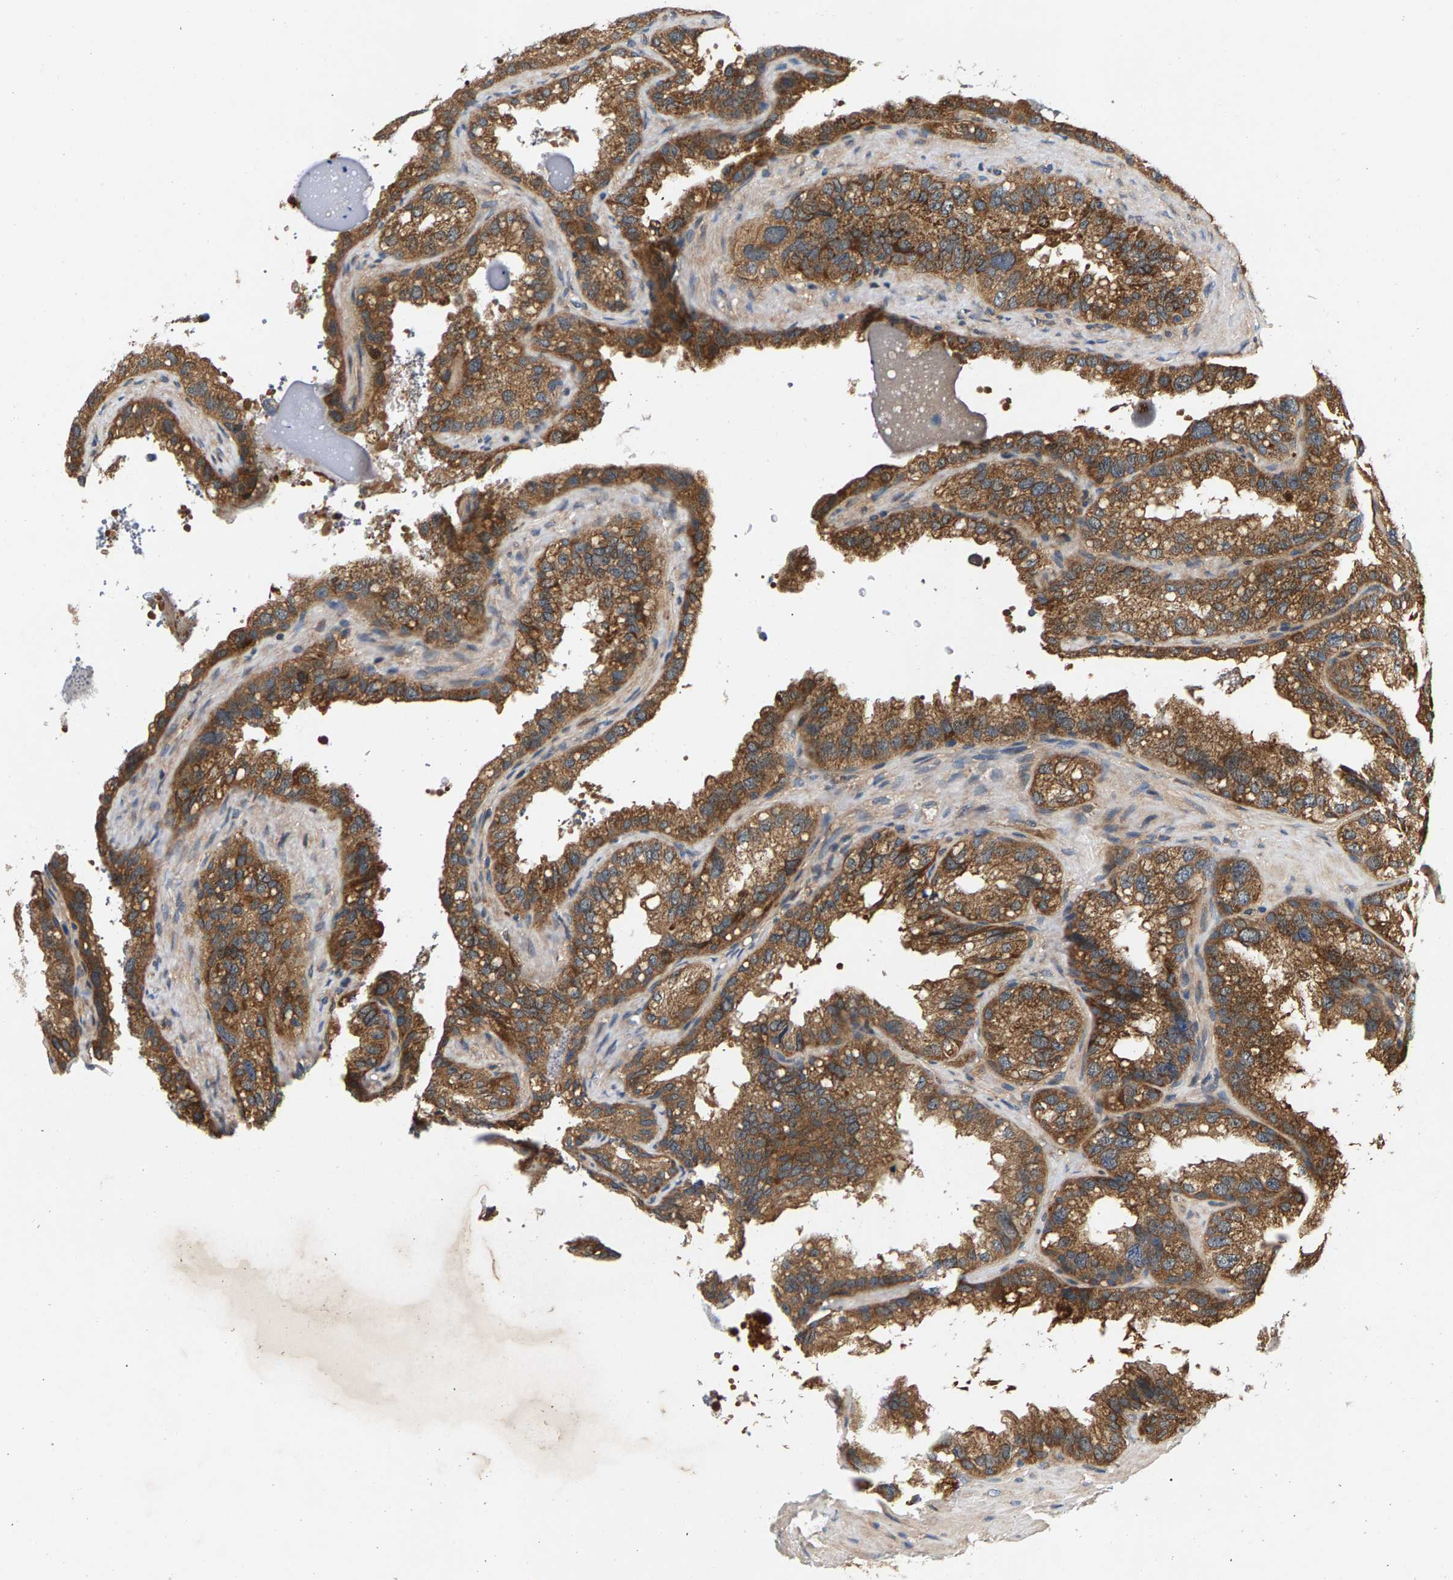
{"staining": {"intensity": "moderate", "quantity": ">75%", "location": "cytoplasmic/membranous"}, "tissue": "seminal vesicle", "cell_type": "Glandular cells", "image_type": "normal", "snomed": [{"axis": "morphology", "description": "Normal tissue, NOS"}, {"axis": "topography", "description": "Seminal veicle"}], "caption": "Protein expression analysis of unremarkable human seminal vesicle reveals moderate cytoplasmic/membranous staining in about >75% of glandular cells. Using DAB (brown) and hematoxylin (blue) stains, captured at high magnification using brightfield microscopy.", "gene": "FAM78A", "patient": {"sex": "male", "age": 68}}